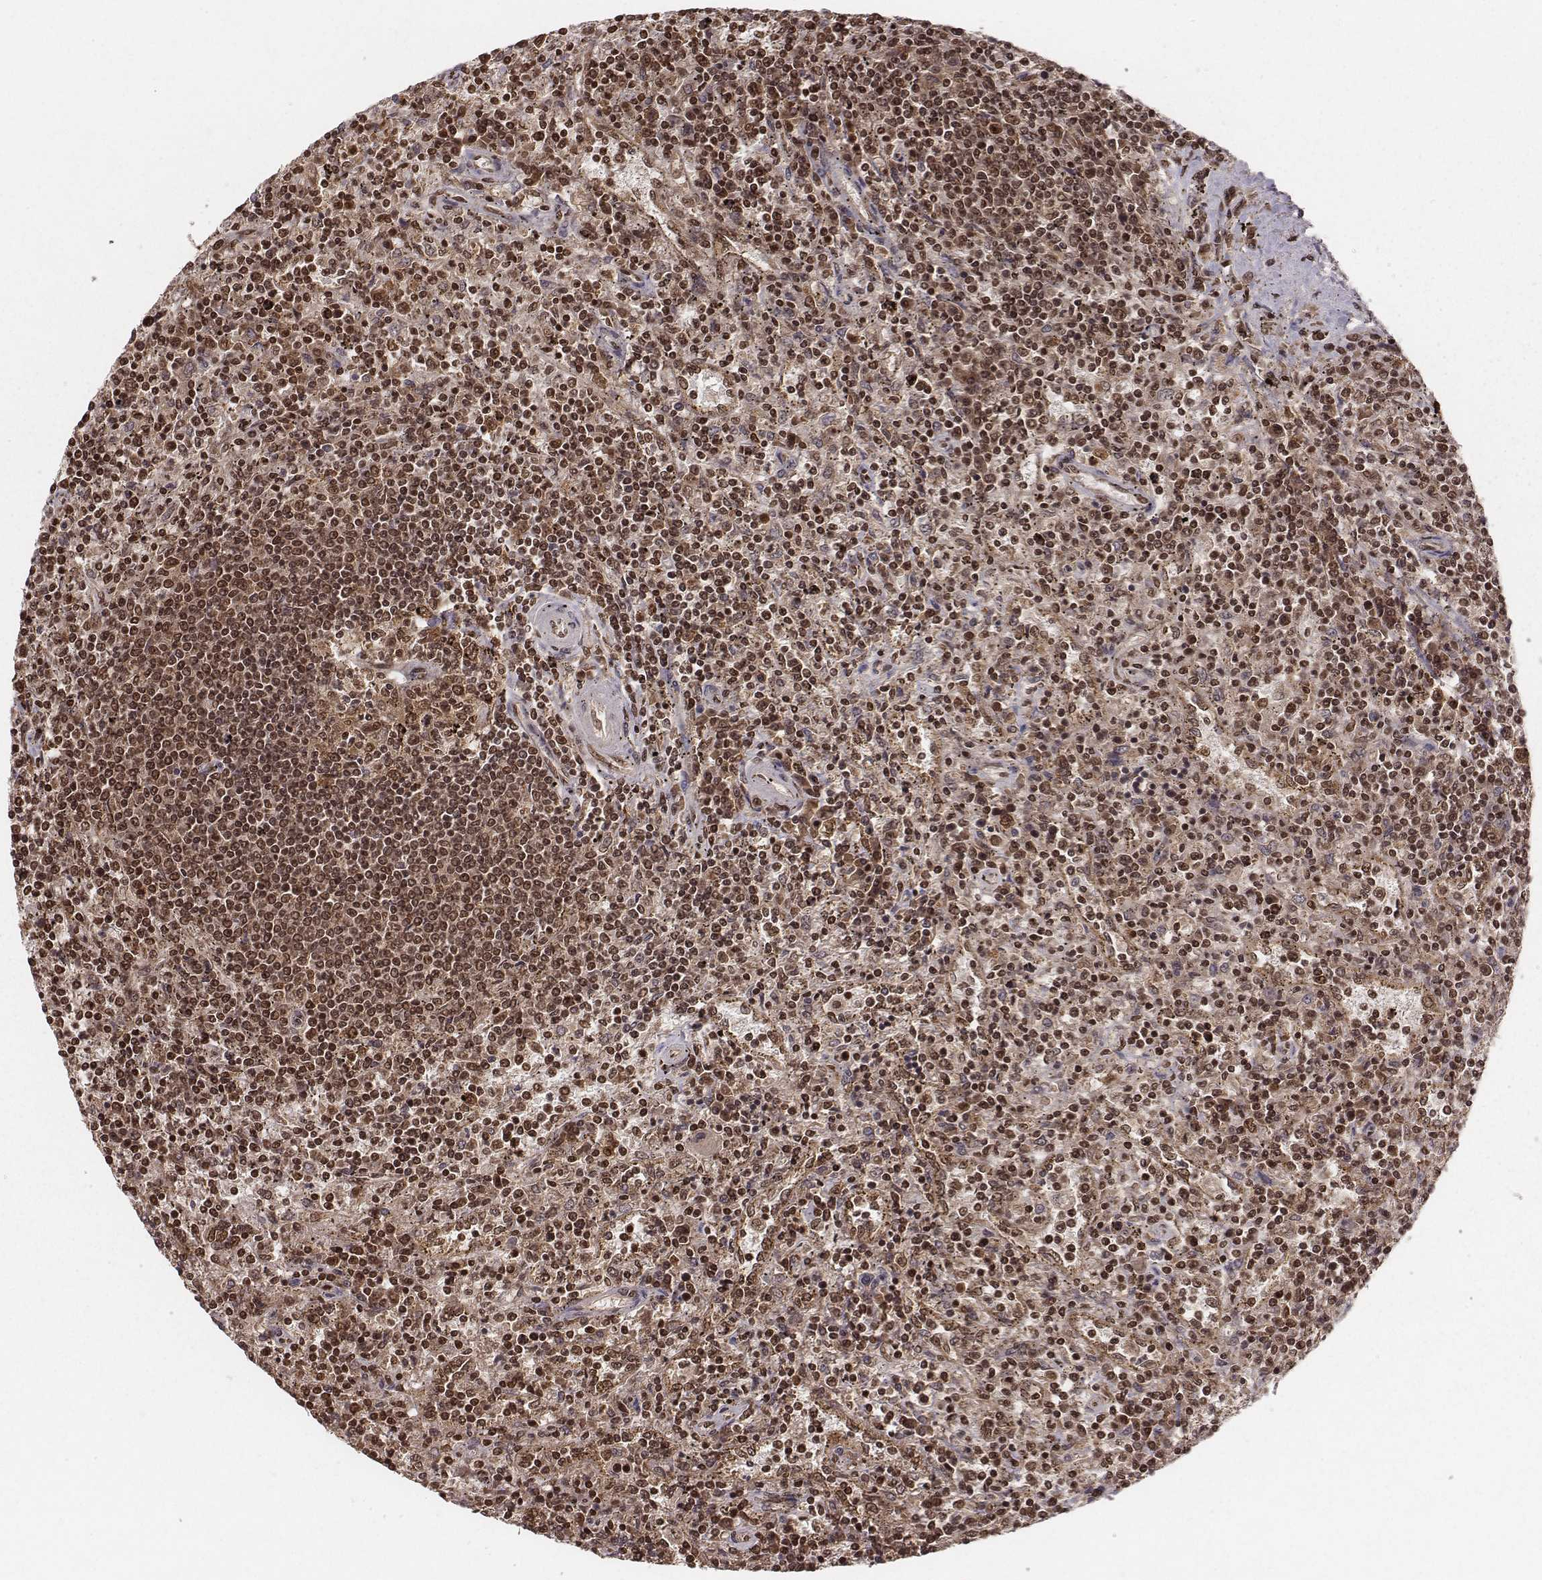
{"staining": {"intensity": "moderate", "quantity": ">75%", "location": "cytoplasmic/membranous,nuclear"}, "tissue": "lymphoma", "cell_type": "Tumor cells", "image_type": "cancer", "snomed": [{"axis": "morphology", "description": "Malignant lymphoma, non-Hodgkin's type, Low grade"}, {"axis": "topography", "description": "Spleen"}], "caption": "Lymphoma stained with immunohistochemistry (IHC) shows moderate cytoplasmic/membranous and nuclear expression in approximately >75% of tumor cells. The staining was performed using DAB (3,3'-diaminobenzidine), with brown indicating positive protein expression. Nuclei are stained blue with hematoxylin.", "gene": "NFX1", "patient": {"sex": "male", "age": 62}}